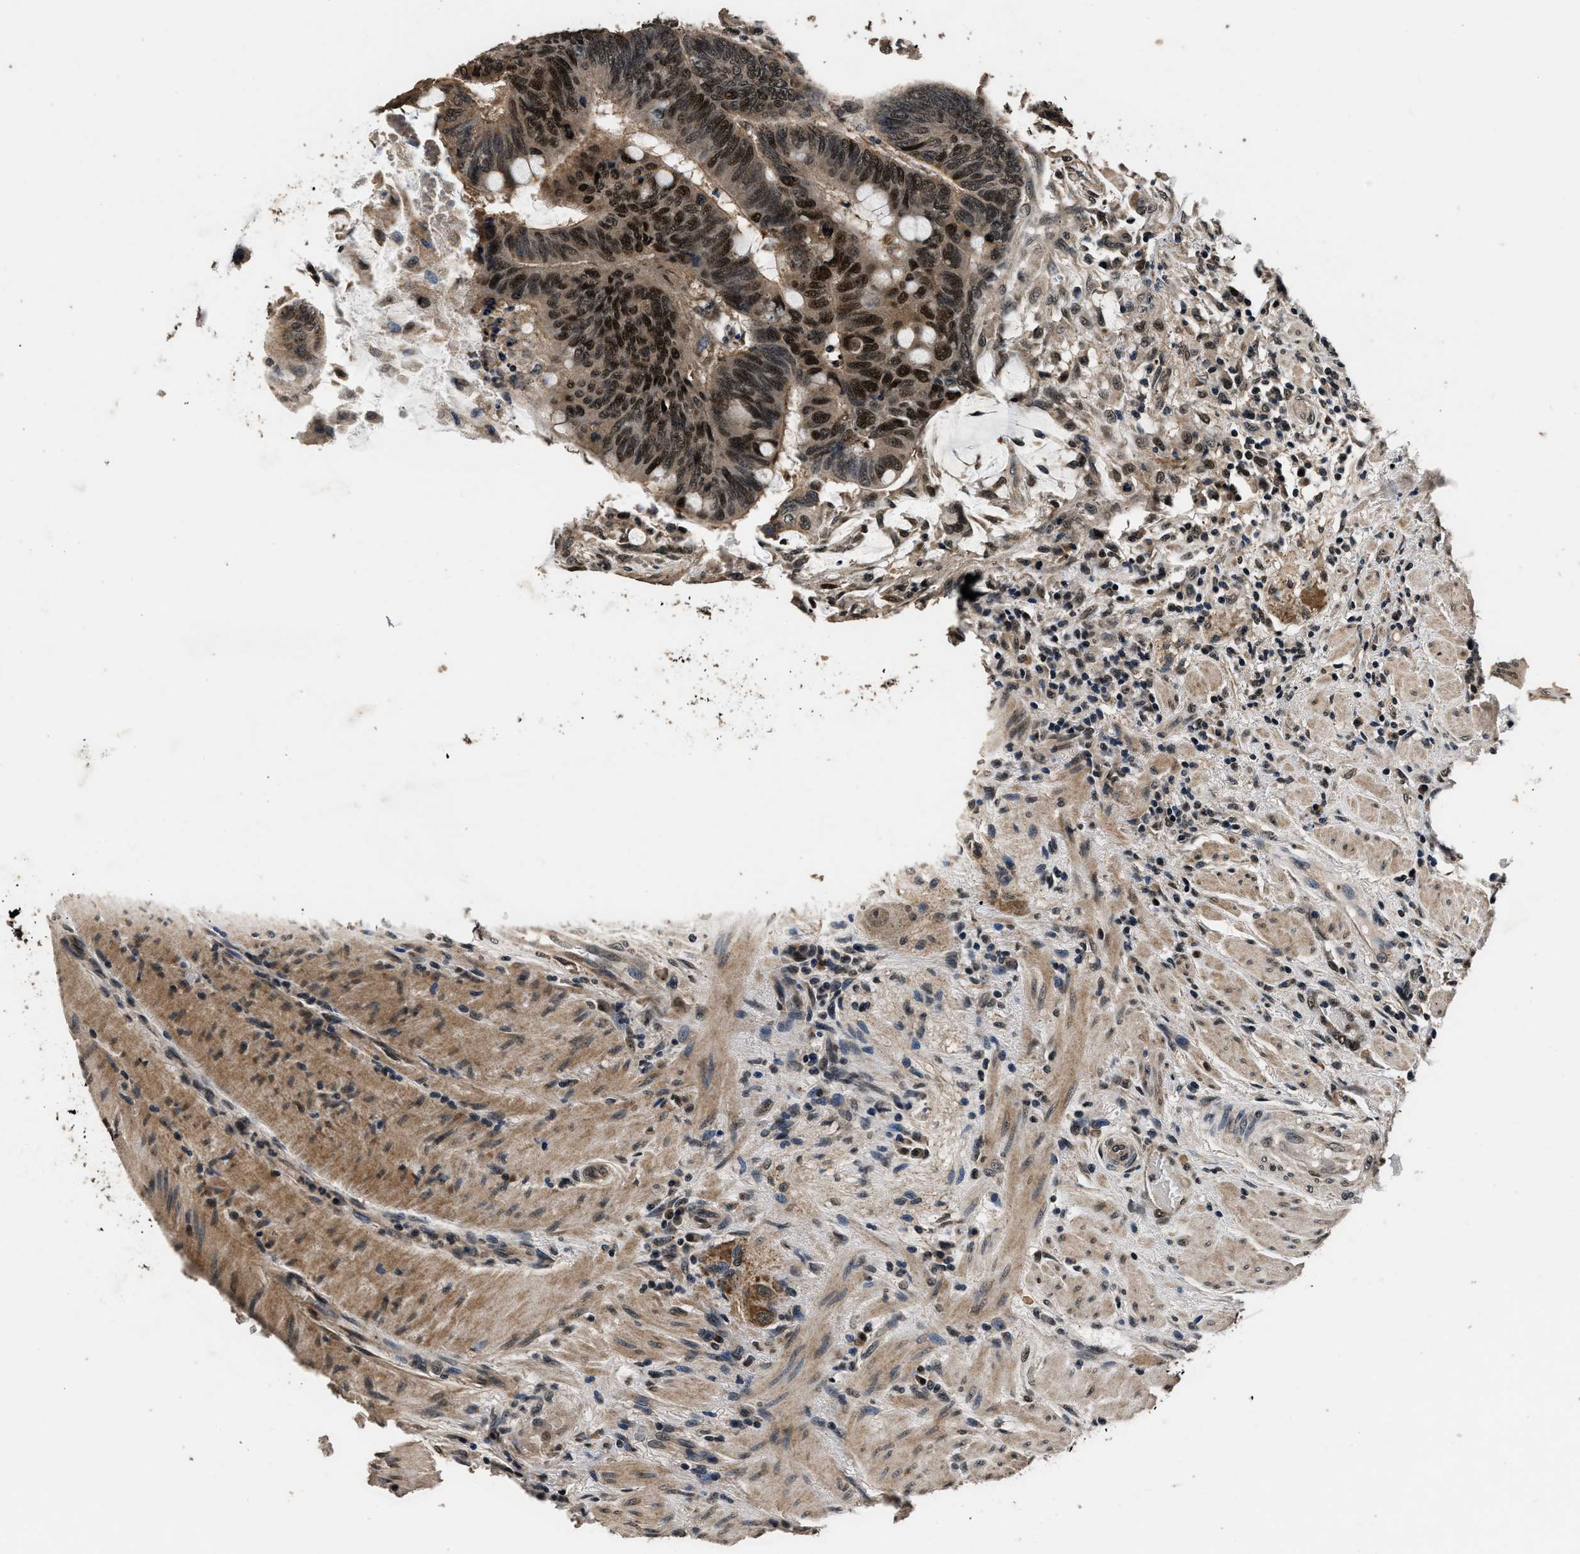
{"staining": {"intensity": "strong", "quantity": ">75%", "location": "nuclear"}, "tissue": "colorectal cancer", "cell_type": "Tumor cells", "image_type": "cancer", "snomed": [{"axis": "morphology", "description": "Normal tissue, NOS"}, {"axis": "morphology", "description": "Adenocarcinoma, NOS"}, {"axis": "topography", "description": "Rectum"}, {"axis": "topography", "description": "Peripheral nerve tissue"}], "caption": "Immunohistochemical staining of human colorectal cancer reveals high levels of strong nuclear staining in about >75% of tumor cells. The protein is shown in brown color, while the nuclei are stained blue.", "gene": "CSTF1", "patient": {"sex": "male", "age": 92}}